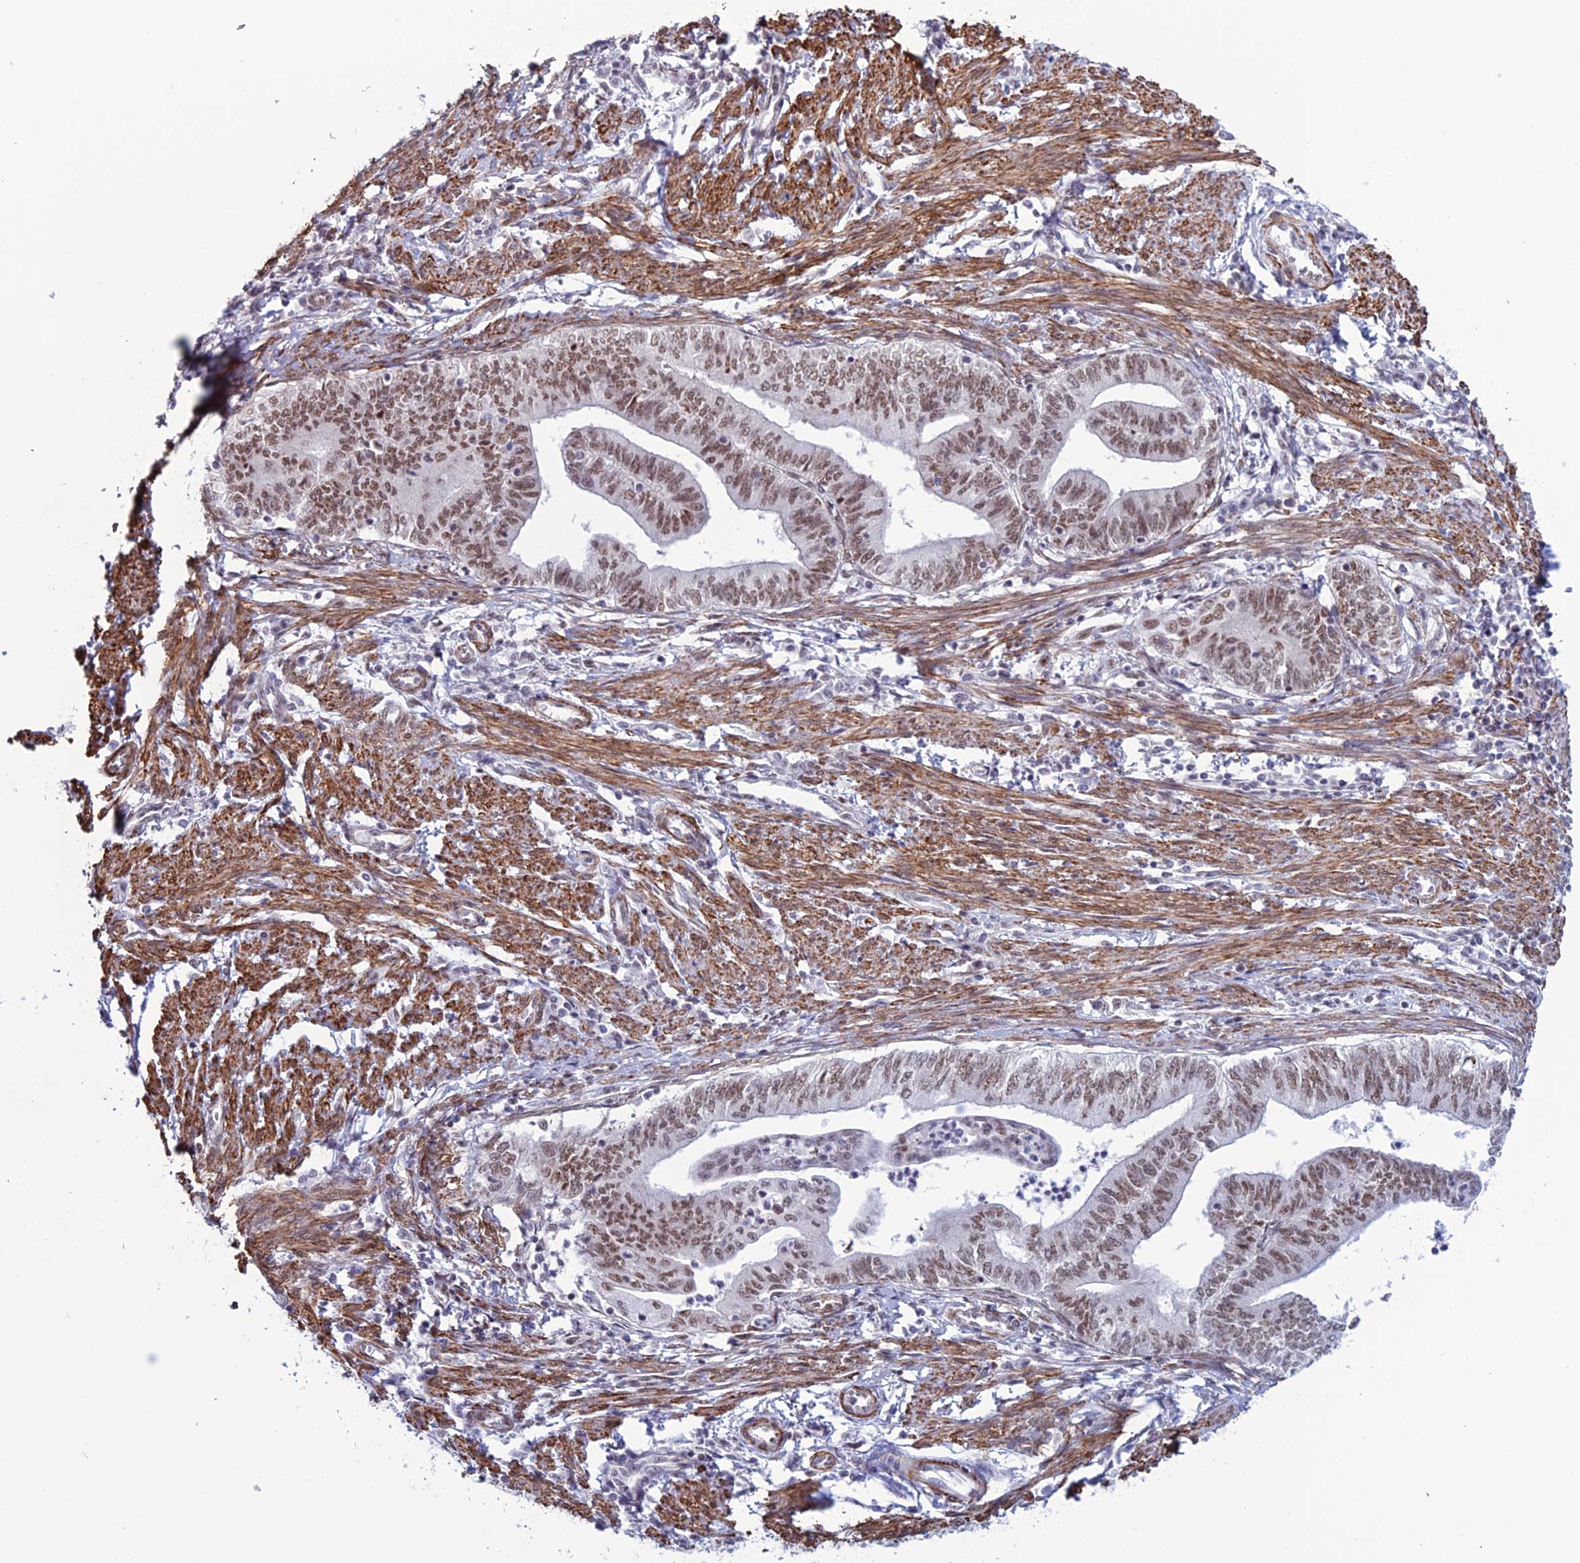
{"staining": {"intensity": "moderate", "quantity": ">75%", "location": "nuclear"}, "tissue": "endometrial cancer", "cell_type": "Tumor cells", "image_type": "cancer", "snomed": [{"axis": "morphology", "description": "Adenocarcinoma, NOS"}, {"axis": "topography", "description": "Endometrium"}], "caption": "Immunohistochemical staining of adenocarcinoma (endometrial) displays medium levels of moderate nuclear staining in approximately >75% of tumor cells.", "gene": "U2AF1", "patient": {"sex": "female", "age": 66}}